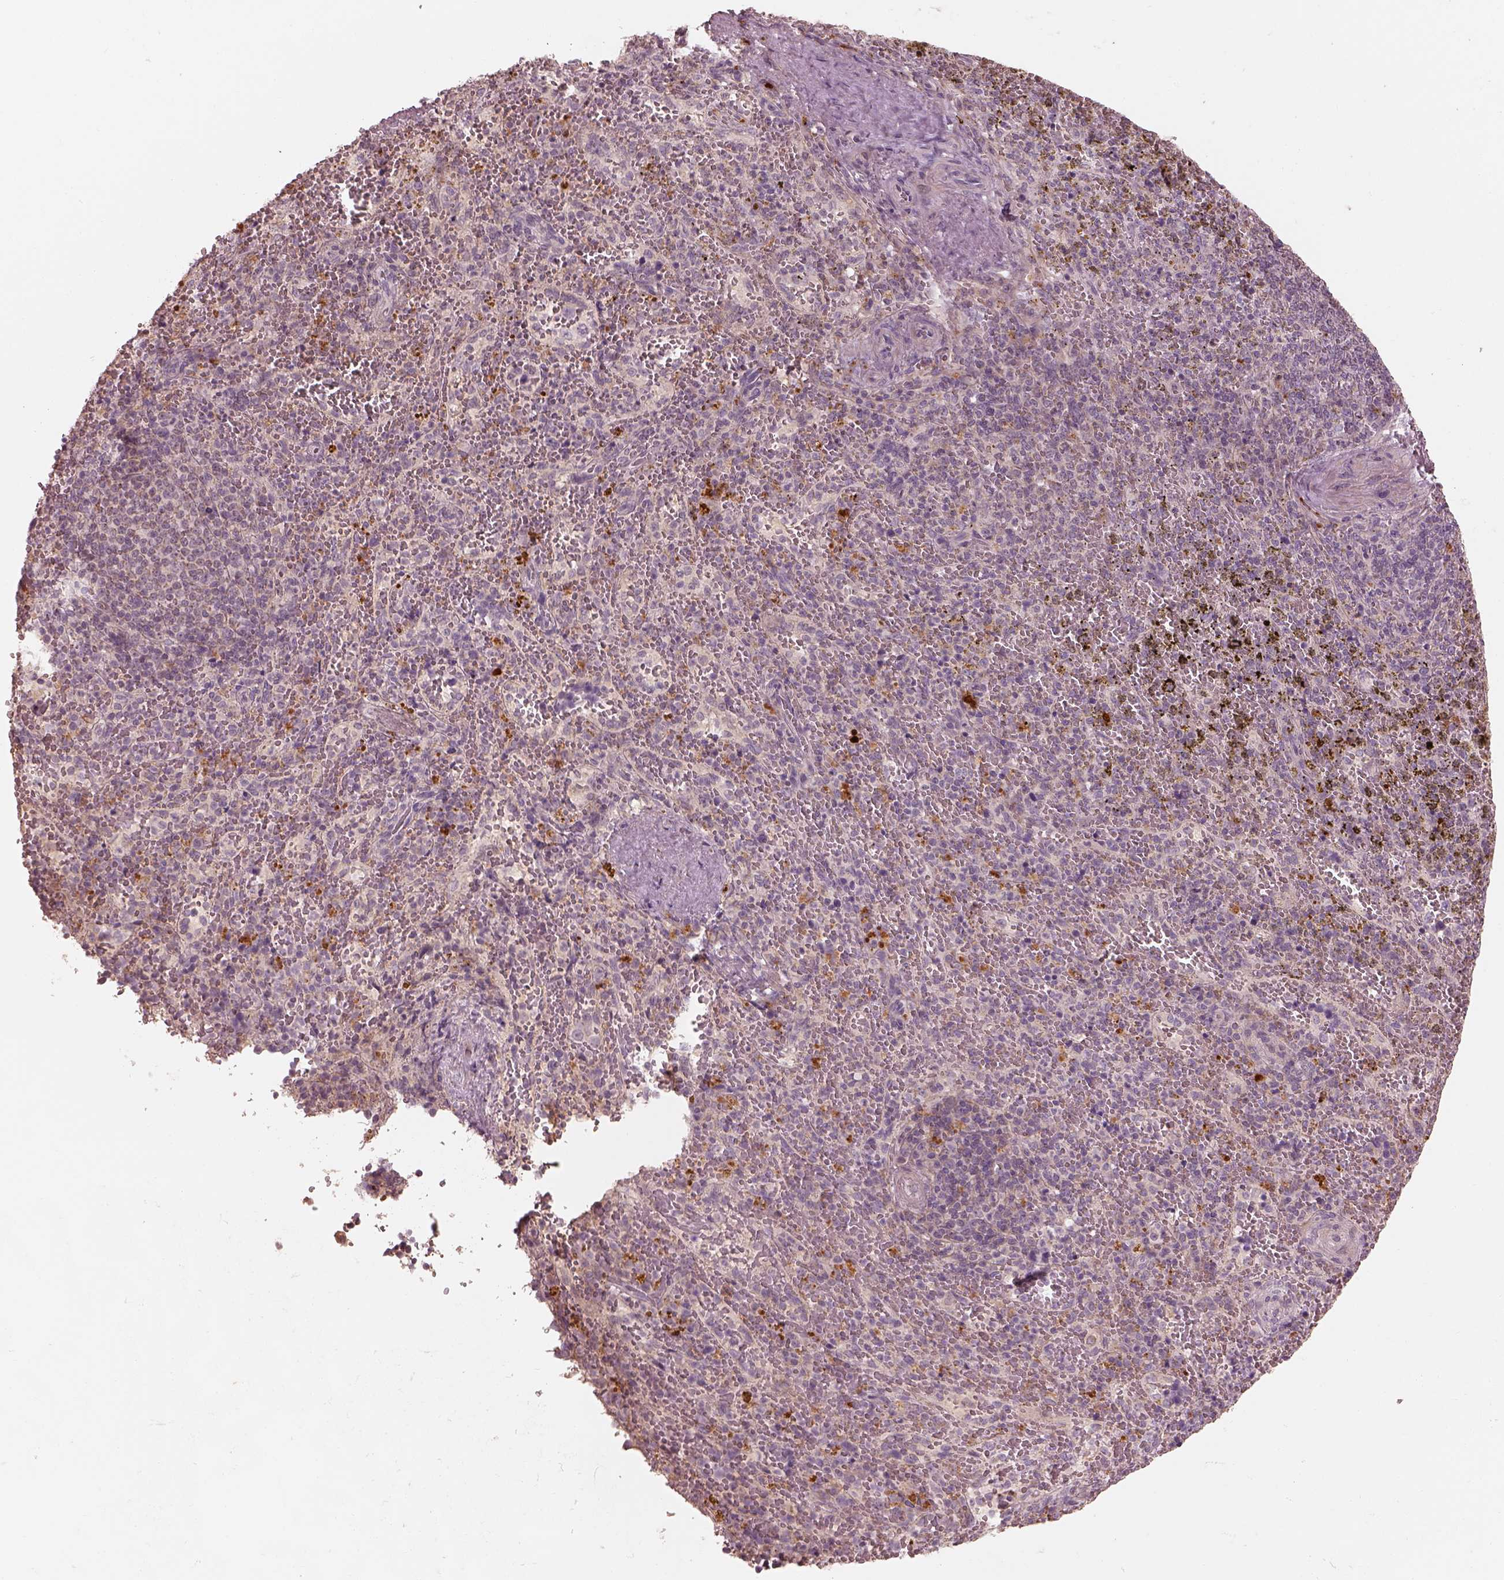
{"staining": {"intensity": "negative", "quantity": "none", "location": "none"}, "tissue": "spleen", "cell_type": "Cells in red pulp", "image_type": "normal", "snomed": [{"axis": "morphology", "description": "Normal tissue, NOS"}, {"axis": "topography", "description": "Spleen"}], "caption": "Immunohistochemical staining of normal human spleen displays no significant staining in cells in red pulp. (Brightfield microscopy of DAB IHC at high magnification).", "gene": "SLC25A46", "patient": {"sex": "female", "age": 50}}